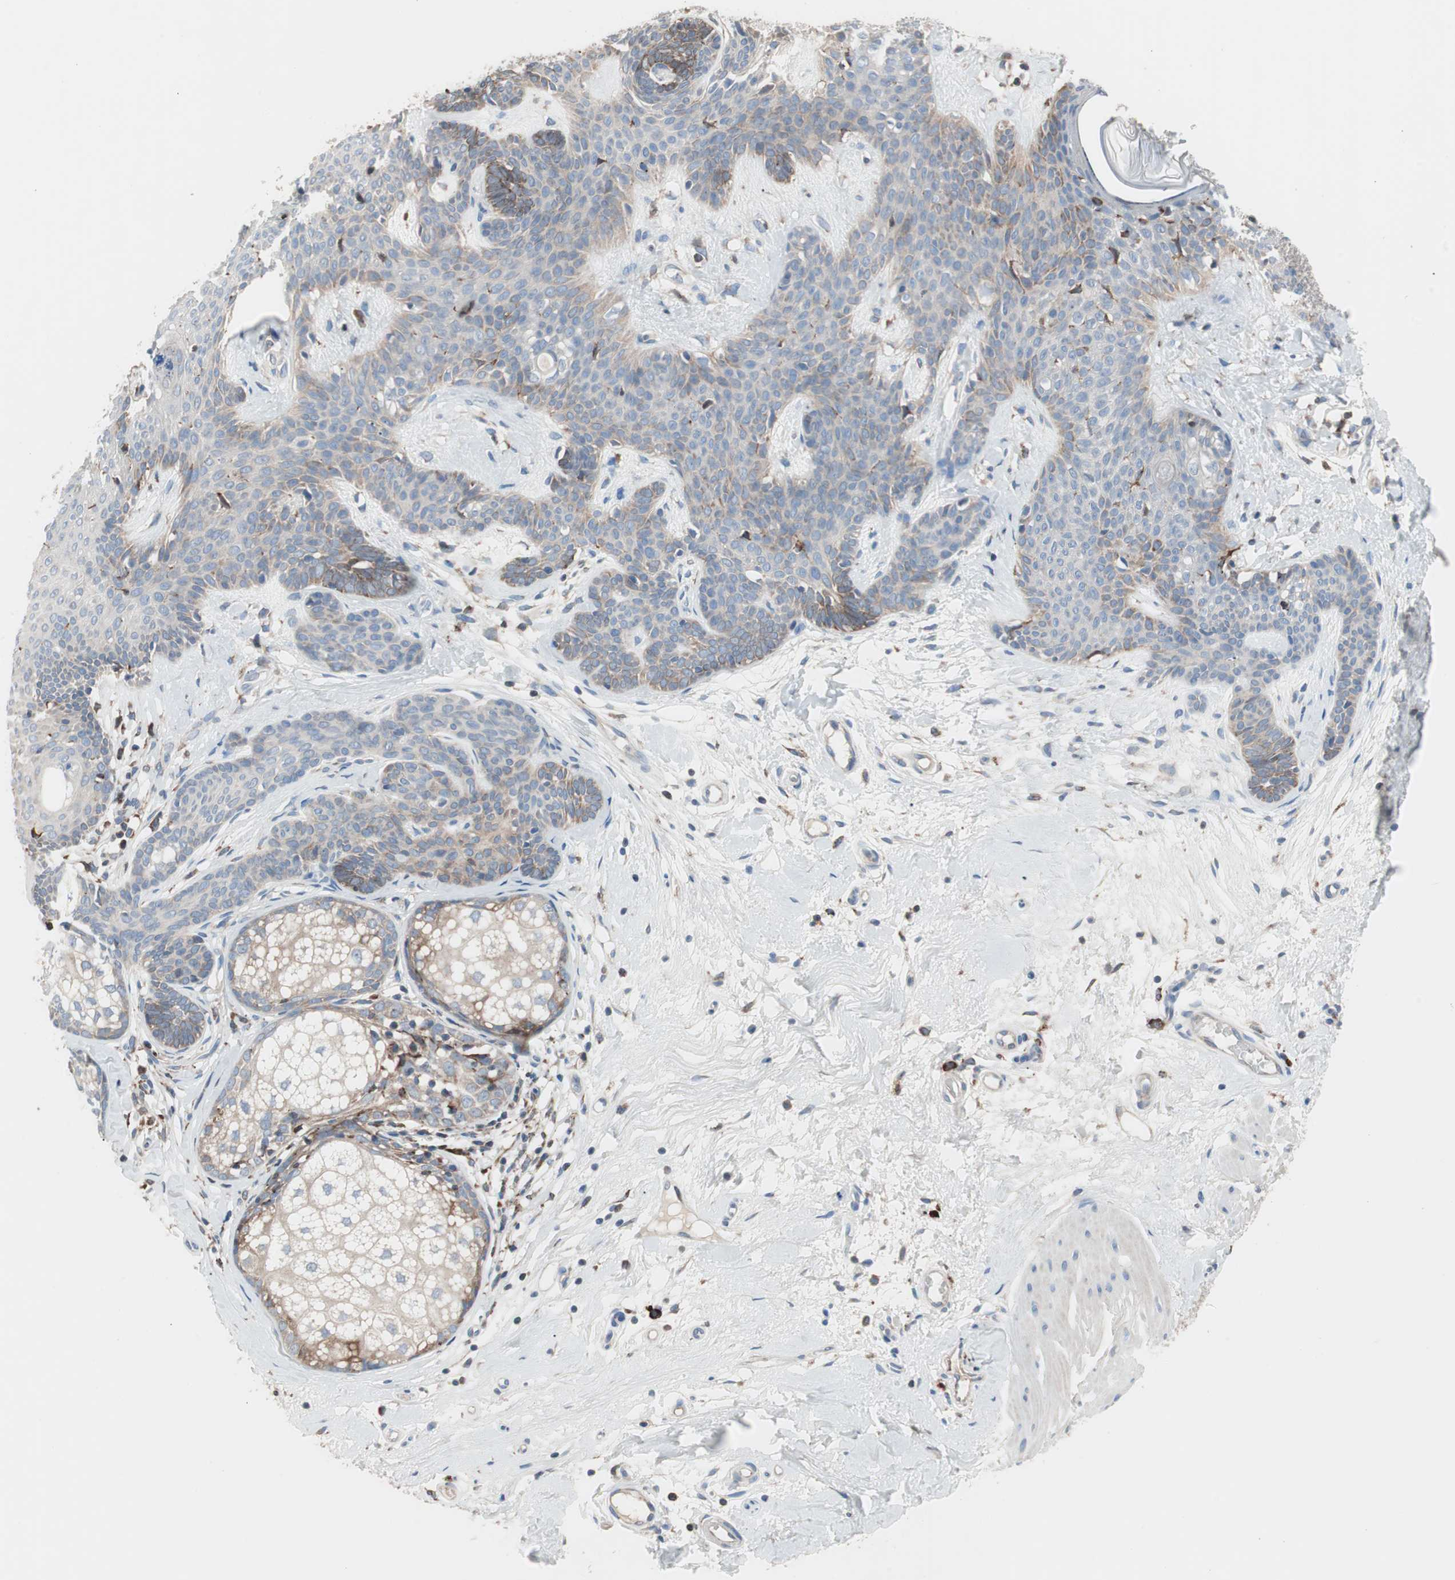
{"staining": {"intensity": "weak", "quantity": "<25%", "location": "cytoplasmic/membranous"}, "tissue": "skin cancer", "cell_type": "Tumor cells", "image_type": "cancer", "snomed": [{"axis": "morphology", "description": "Developmental malformation"}, {"axis": "morphology", "description": "Basal cell carcinoma"}, {"axis": "topography", "description": "Skin"}], "caption": "Immunohistochemistry (IHC) photomicrograph of skin cancer stained for a protein (brown), which exhibits no expression in tumor cells.", "gene": "SLC27A4", "patient": {"sex": "female", "age": 62}}